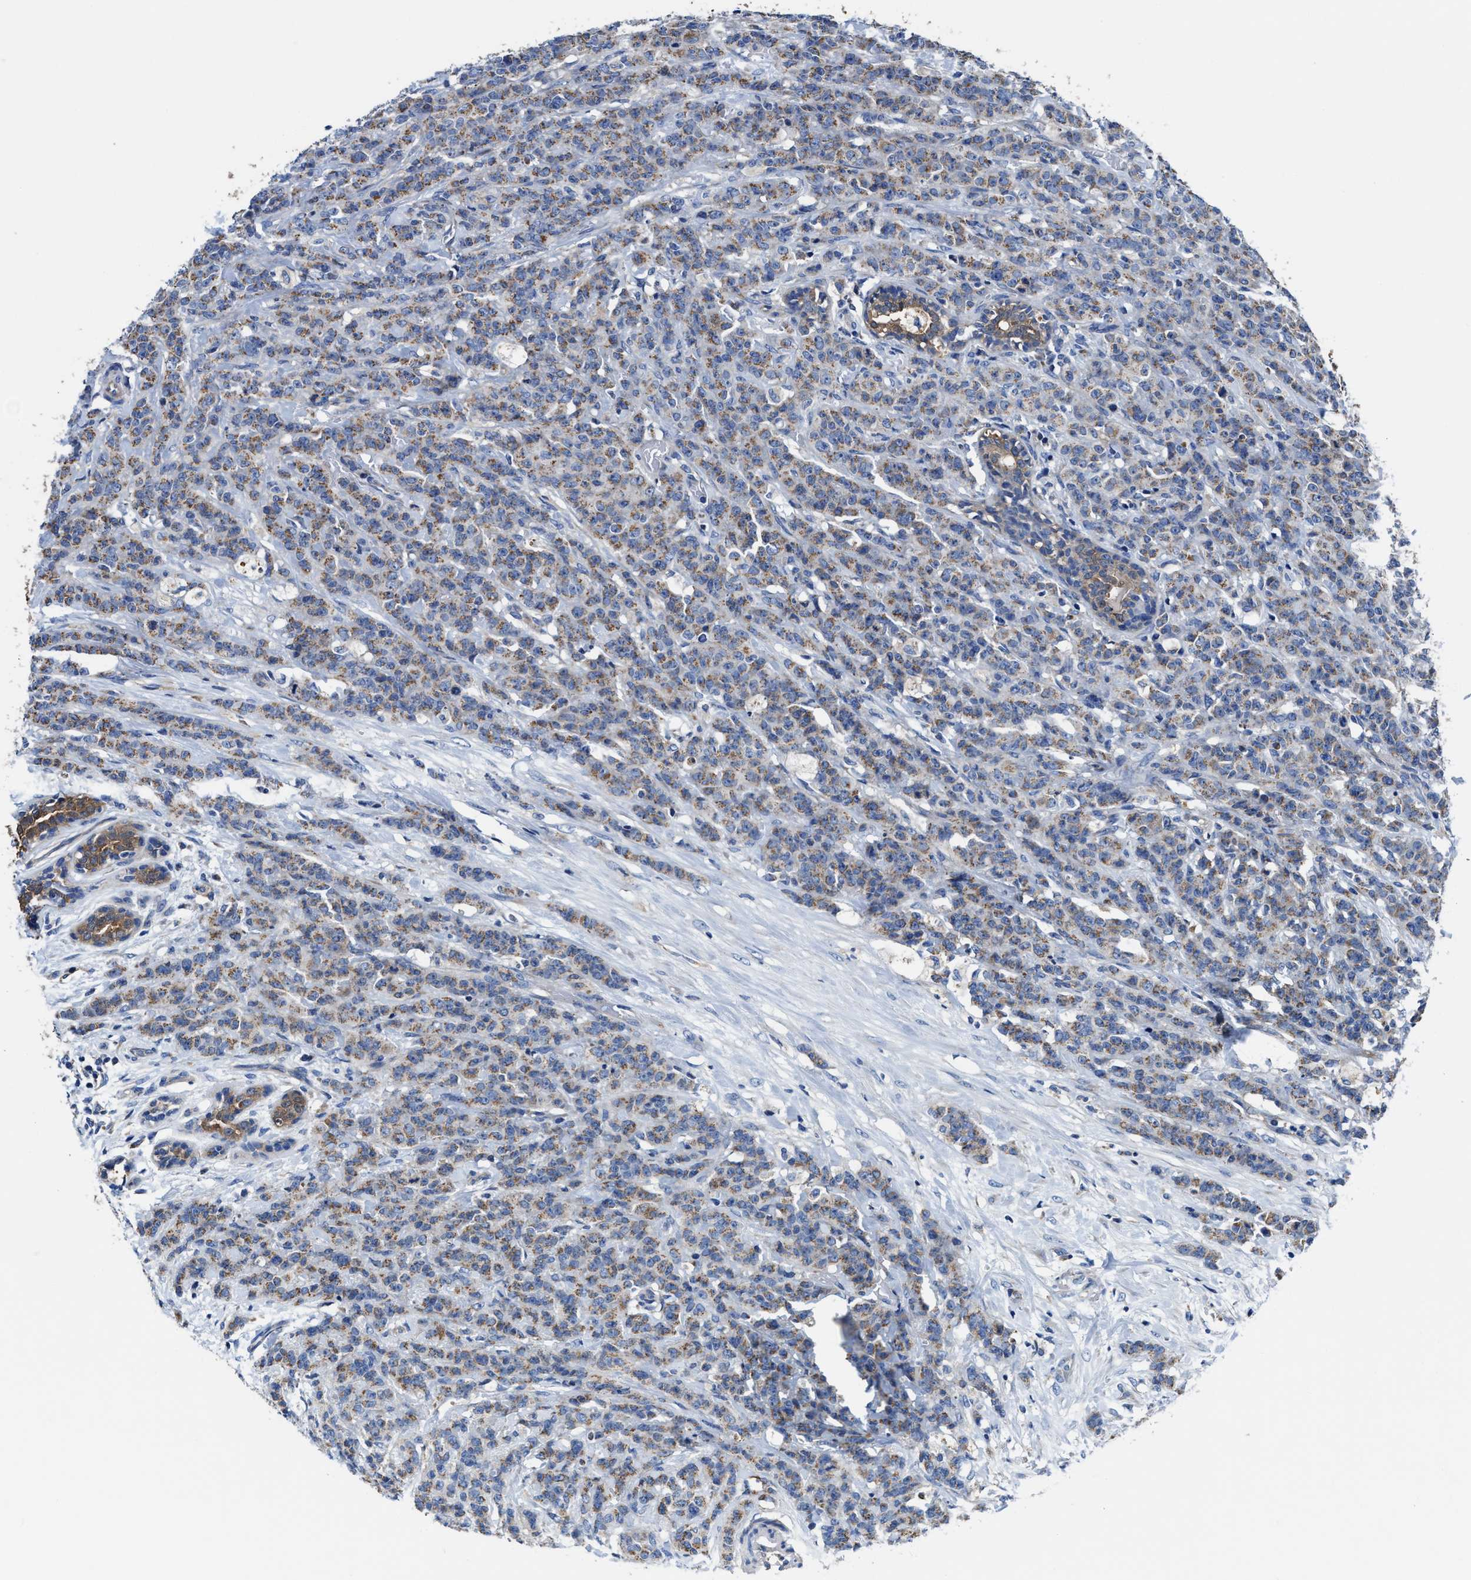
{"staining": {"intensity": "moderate", "quantity": ">75%", "location": "cytoplasmic/membranous"}, "tissue": "breast cancer", "cell_type": "Tumor cells", "image_type": "cancer", "snomed": [{"axis": "morphology", "description": "Normal tissue, NOS"}, {"axis": "morphology", "description": "Duct carcinoma"}, {"axis": "topography", "description": "Breast"}], "caption": "DAB immunohistochemical staining of breast cancer (infiltrating ductal carcinoma) reveals moderate cytoplasmic/membranous protein positivity in approximately >75% of tumor cells.", "gene": "TMEM30A", "patient": {"sex": "female", "age": 40}}